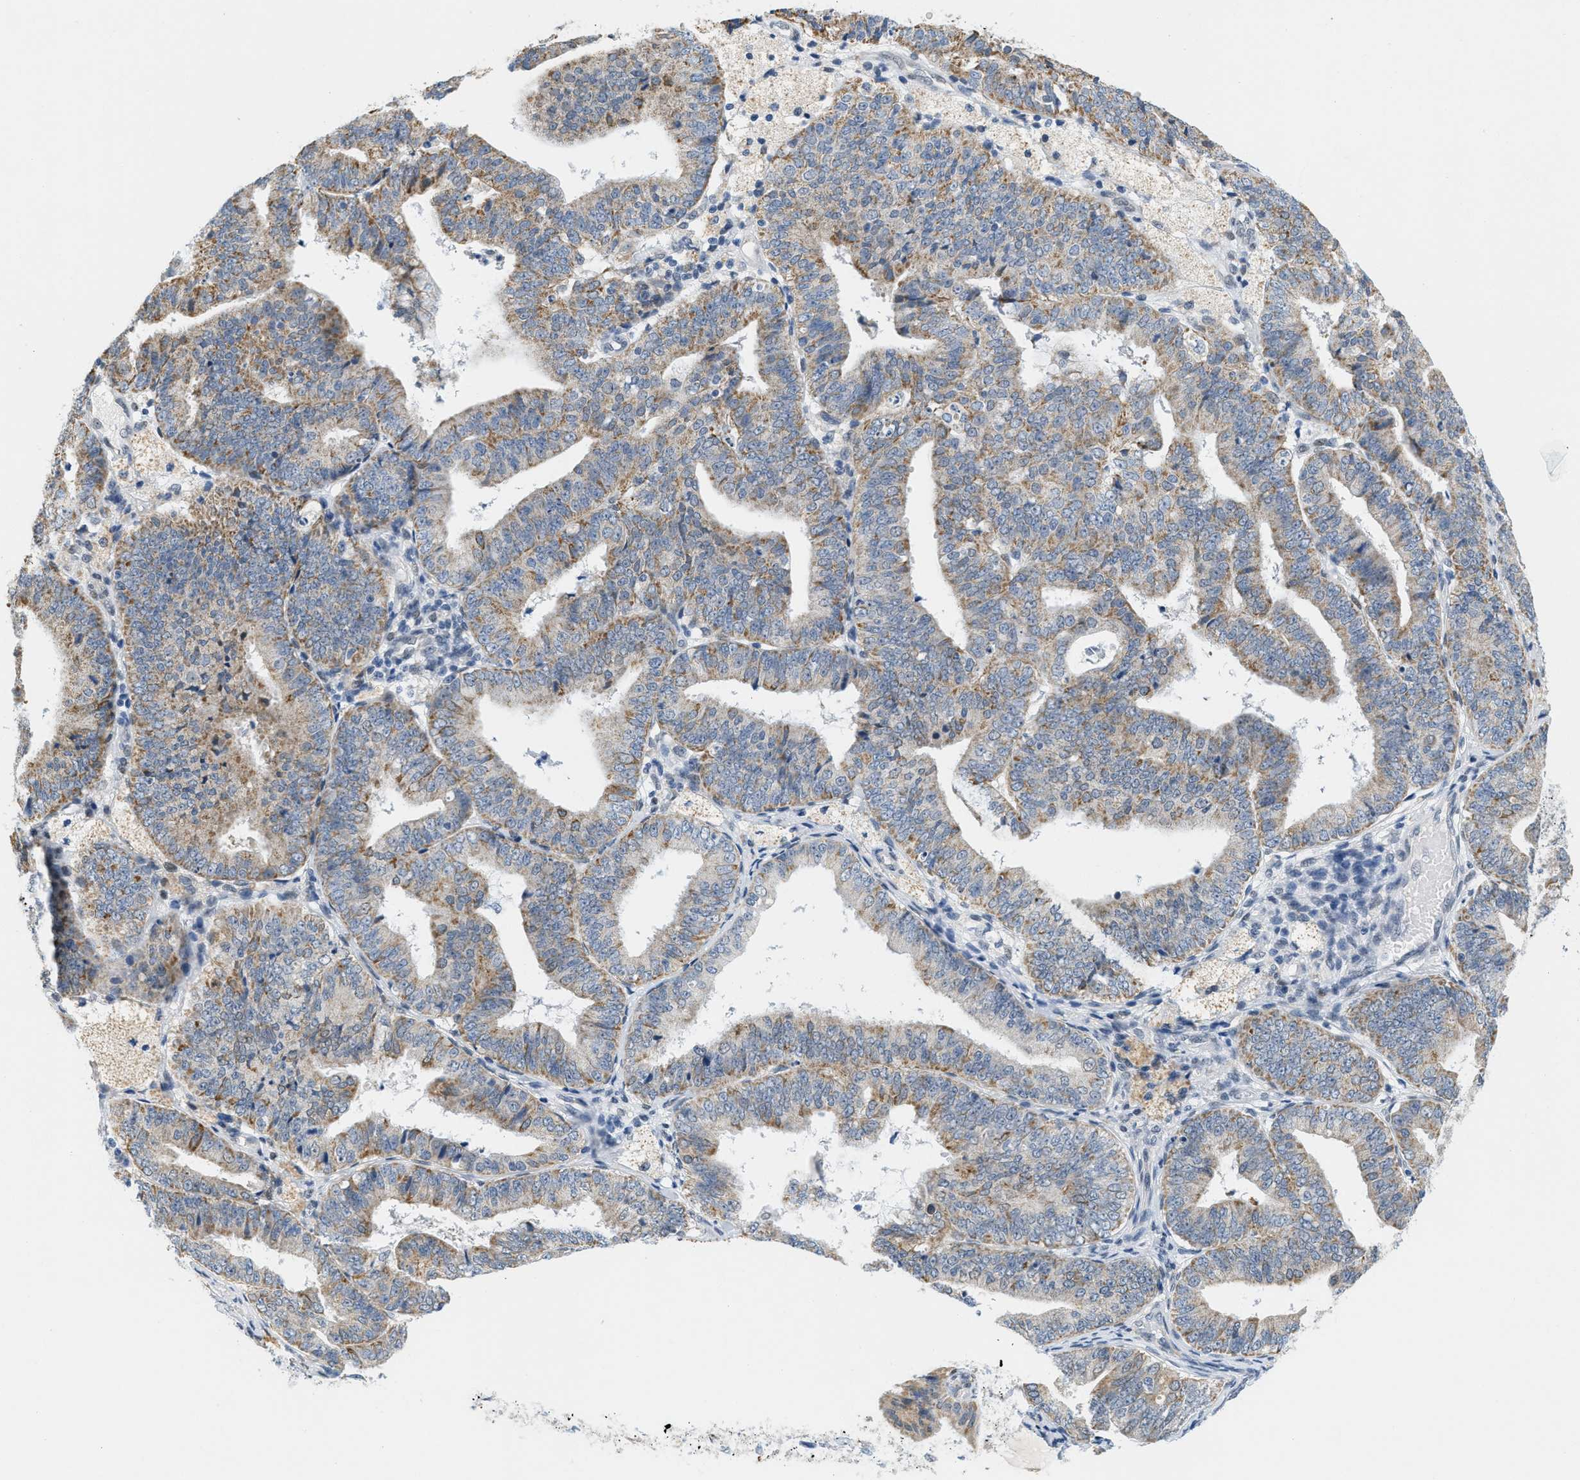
{"staining": {"intensity": "moderate", "quantity": "25%-75%", "location": "cytoplasmic/membranous"}, "tissue": "endometrial cancer", "cell_type": "Tumor cells", "image_type": "cancer", "snomed": [{"axis": "morphology", "description": "Adenocarcinoma, NOS"}, {"axis": "topography", "description": "Endometrium"}], "caption": "Protein expression analysis of human endometrial cancer (adenocarcinoma) reveals moderate cytoplasmic/membranous positivity in approximately 25%-75% of tumor cells.", "gene": "HS3ST2", "patient": {"sex": "female", "age": 63}}